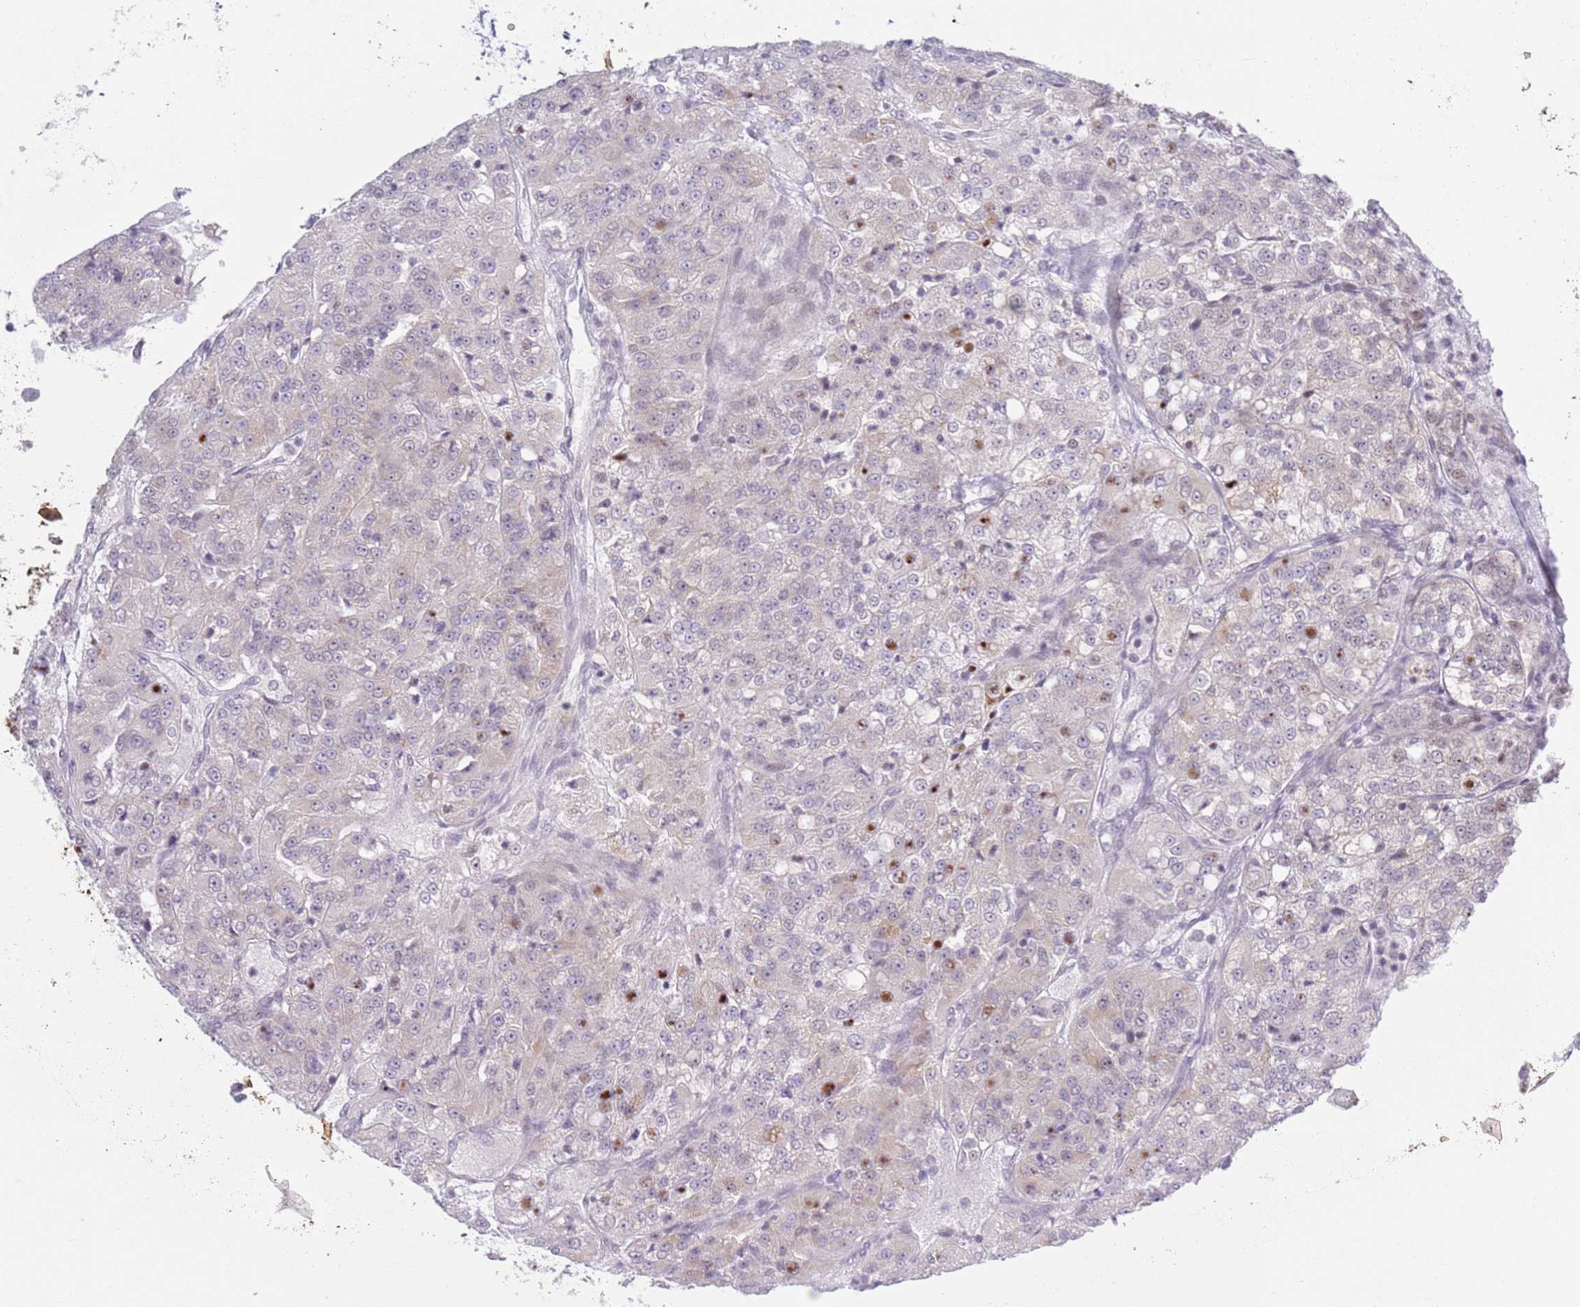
{"staining": {"intensity": "negative", "quantity": "none", "location": "none"}, "tissue": "renal cancer", "cell_type": "Tumor cells", "image_type": "cancer", "snomed": [{"axis": "morphology", "description": "Adenocarcinoma, NOS"}, {"axis": "topography", "description": "Kidney"}], "caption": "This is a histopathology image of immunohistochemistry (IHC) staining of renal cancer, which shows no staining in tumor cells. The staining was performed using DAB to visualize the protein expression in brown, while the nuclei were stained in blue with hematoxylin (Magnification: 20x).", "gene": "MRPL34", "patient": {"sex": "female", "age": 63}}